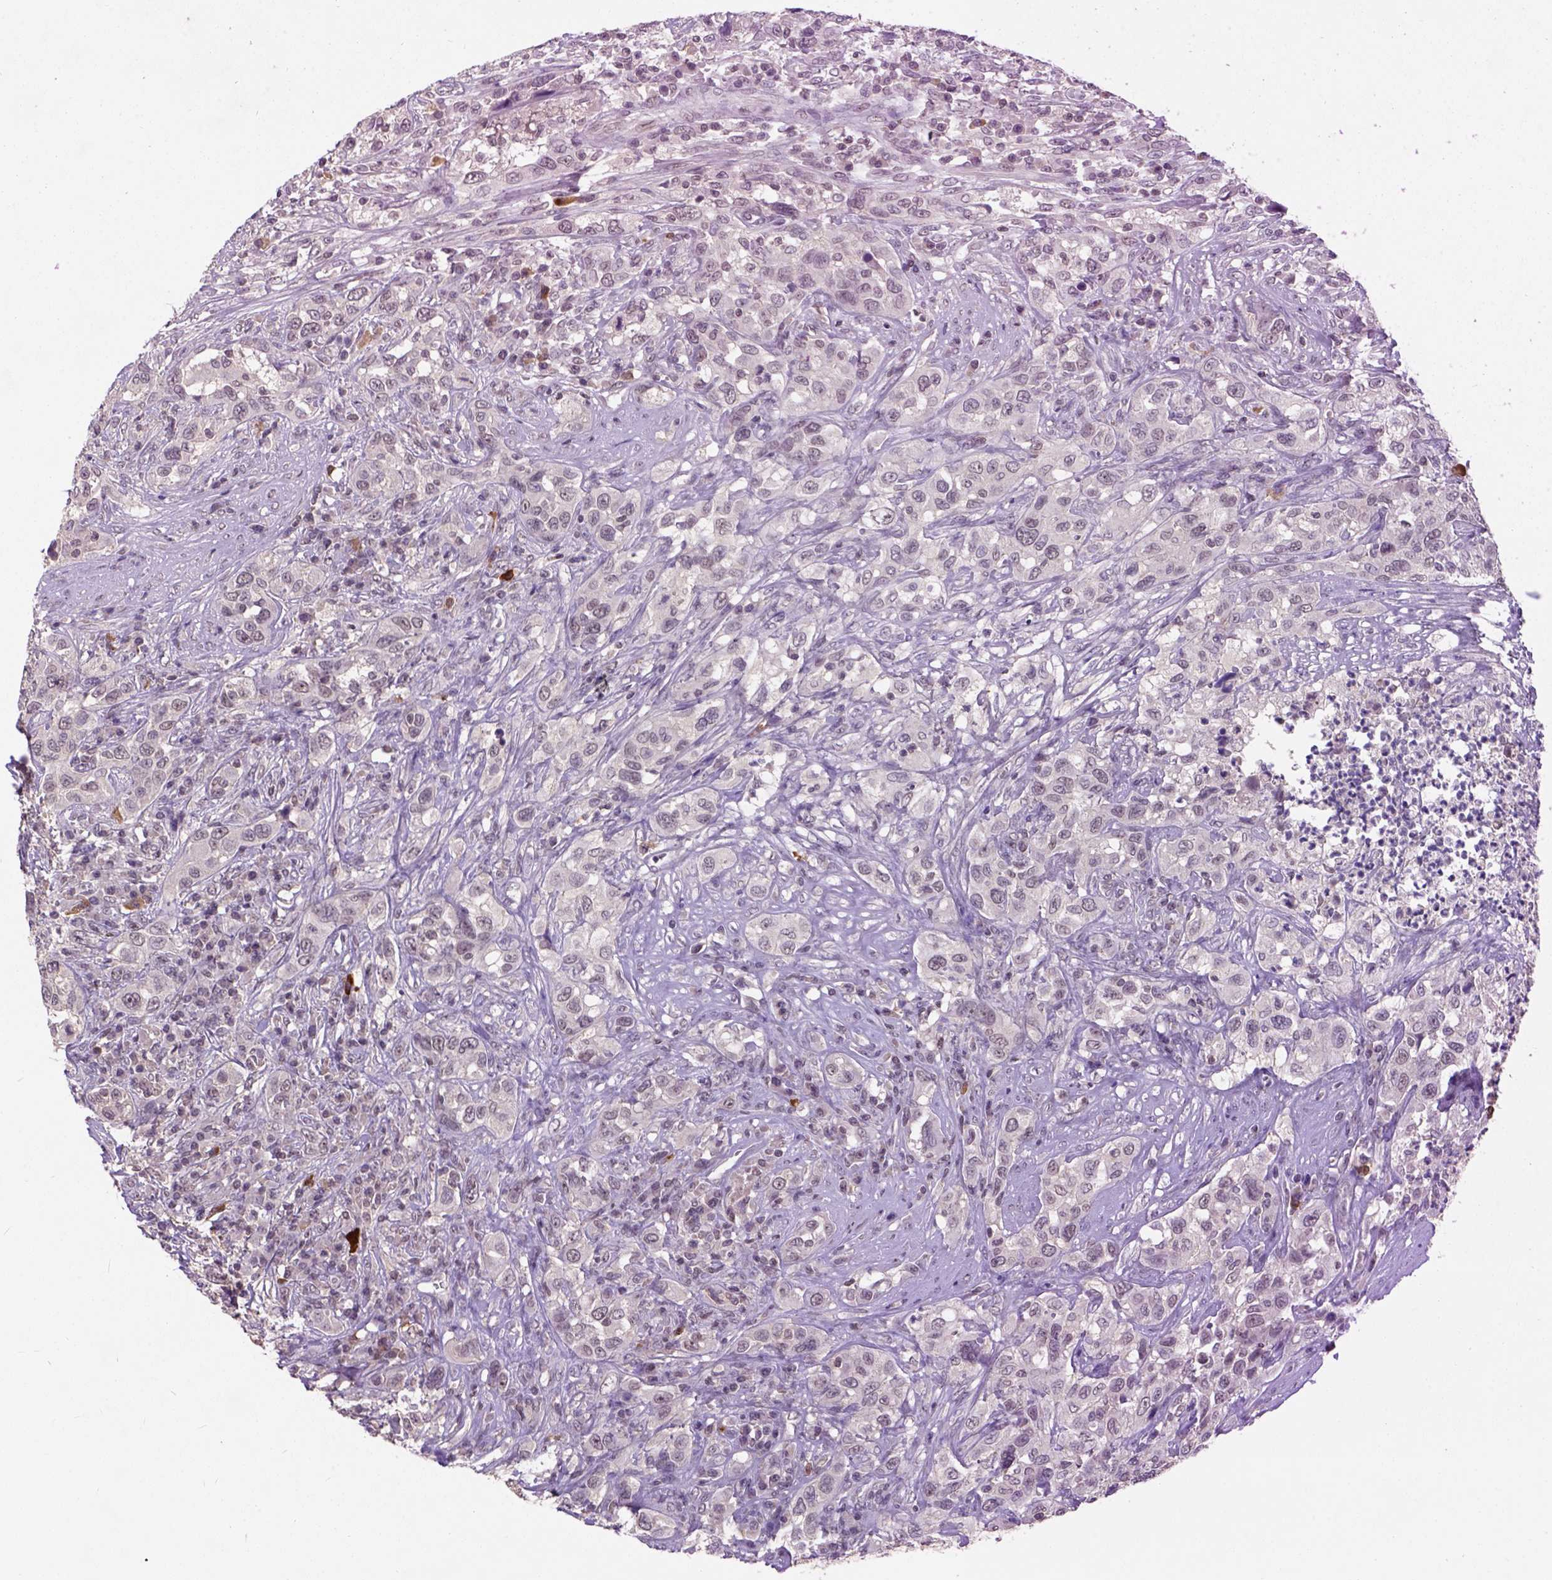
{"staining": {"intensity": "weak", "quantity": "25%-75%", "location": "cytoplasmic/membranous,nuclear"}, "tissue": "urothelial cancer", "cell_type": "Tumor cells", "image_type": "cancer", "snomed": [{"axis": "morphology", "description": "Urothelial carcinoma, NOS"}, {"axis": "morphology", "description": "Urothelial carcinoma, High grade"}, {"axis": "topography", "description": "Urinary bladder"}], "caption": "The photomicrograph exhibits a brown stain indicating the presence of a protein in the cytoplasmic/membranous and nuclear of tumor cells in urothelial cancer.", "gene": "SCML4", "patient": {"sex": "female", "age": 64}}